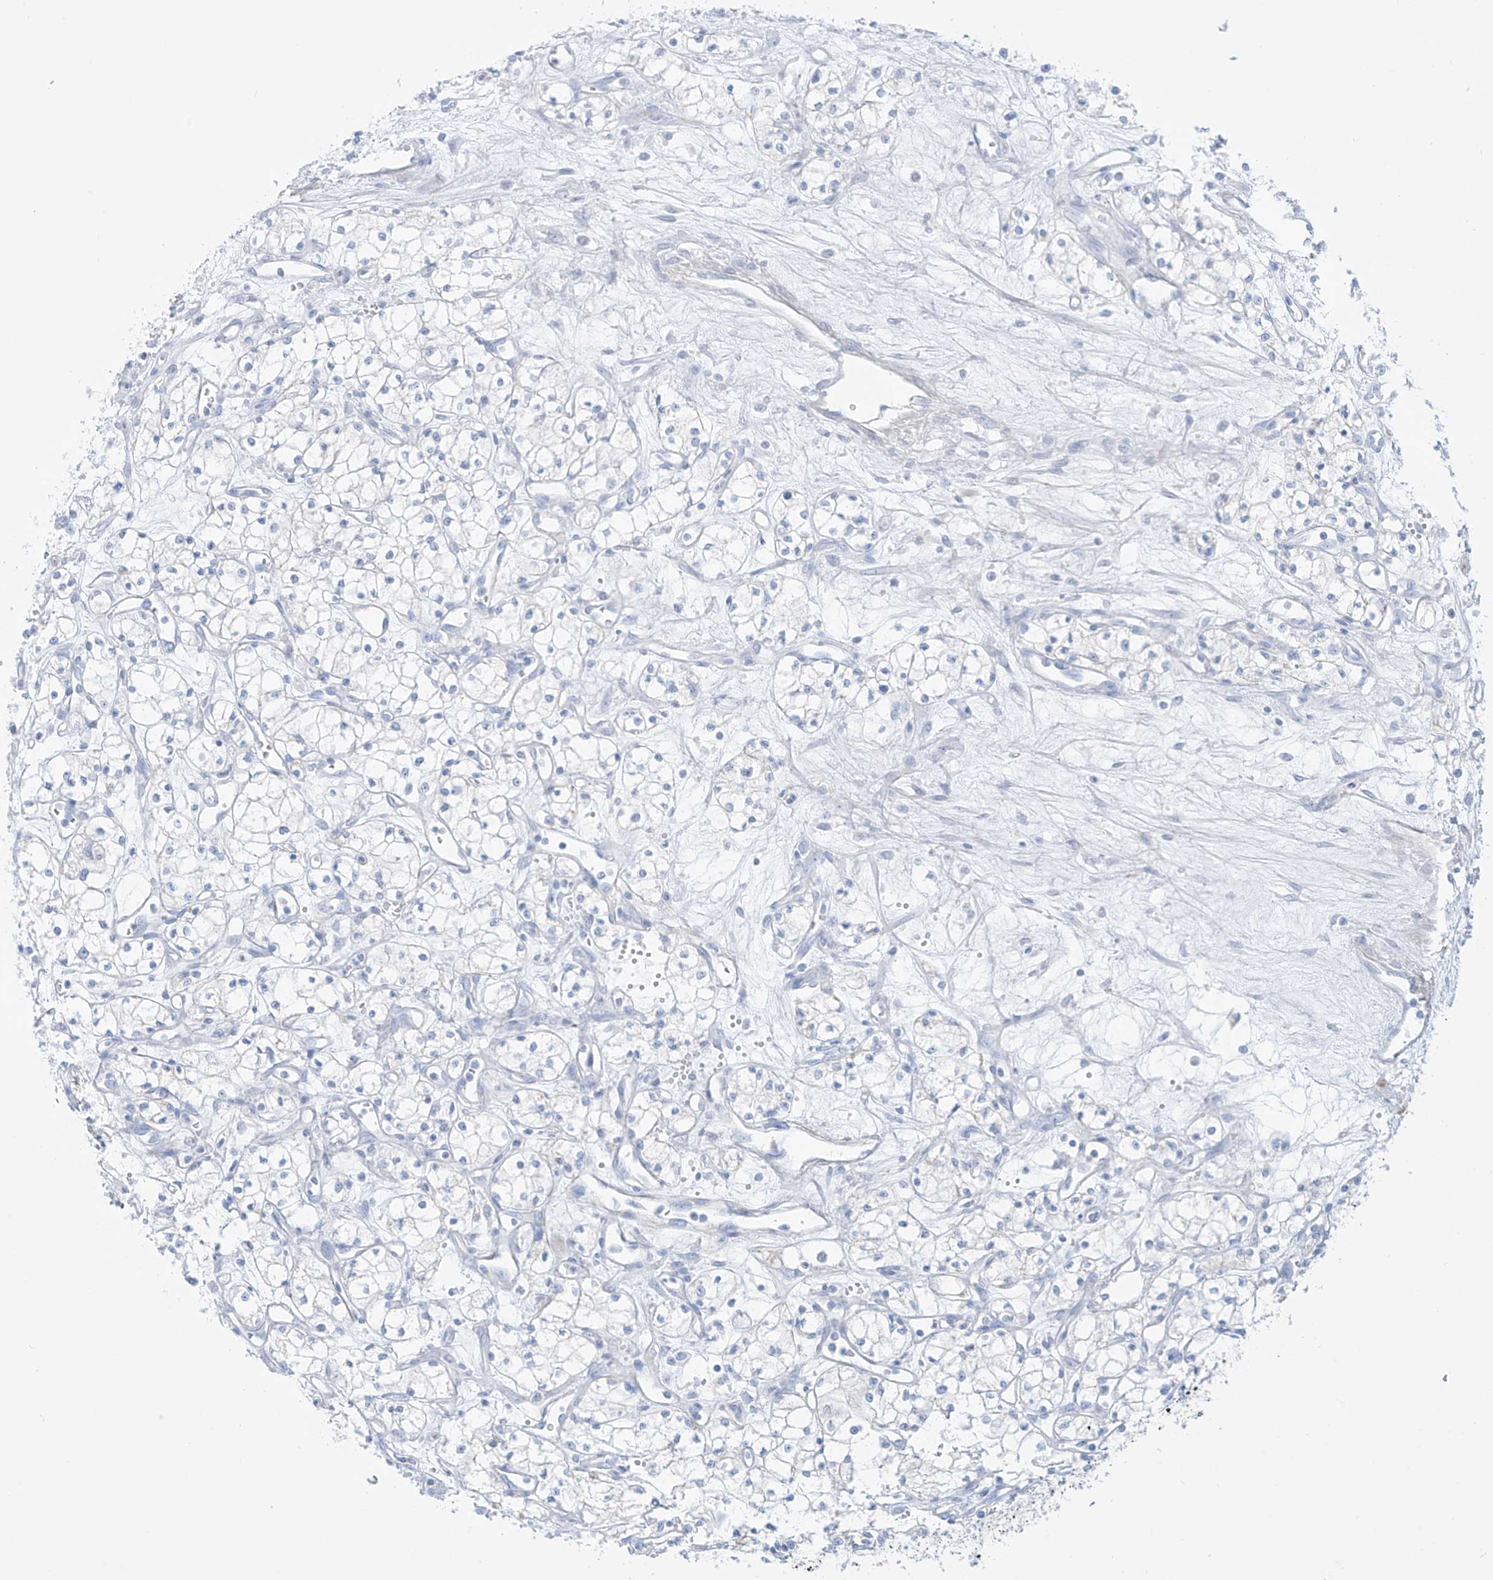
{"staining": {"intensity": "negative", "quantity": "none", "location": "none"}, "tissue": "renal cancer", "cell_type": "Tumor cells", "image_type": "cancer", "snomed": [{"axis": "morphology", "description": "Adenocarcinoma, NOS"}, {"axis": "topography", "description": "Kidney"}], "caption": "DAB (3,3'-diaminobenzidine) immunohistochemical staining of renal adenocarcinoma shows no significant expression in tumor cells.", "gene": "SLC26A3", "patient": {"sex": "male", "age": 59}}